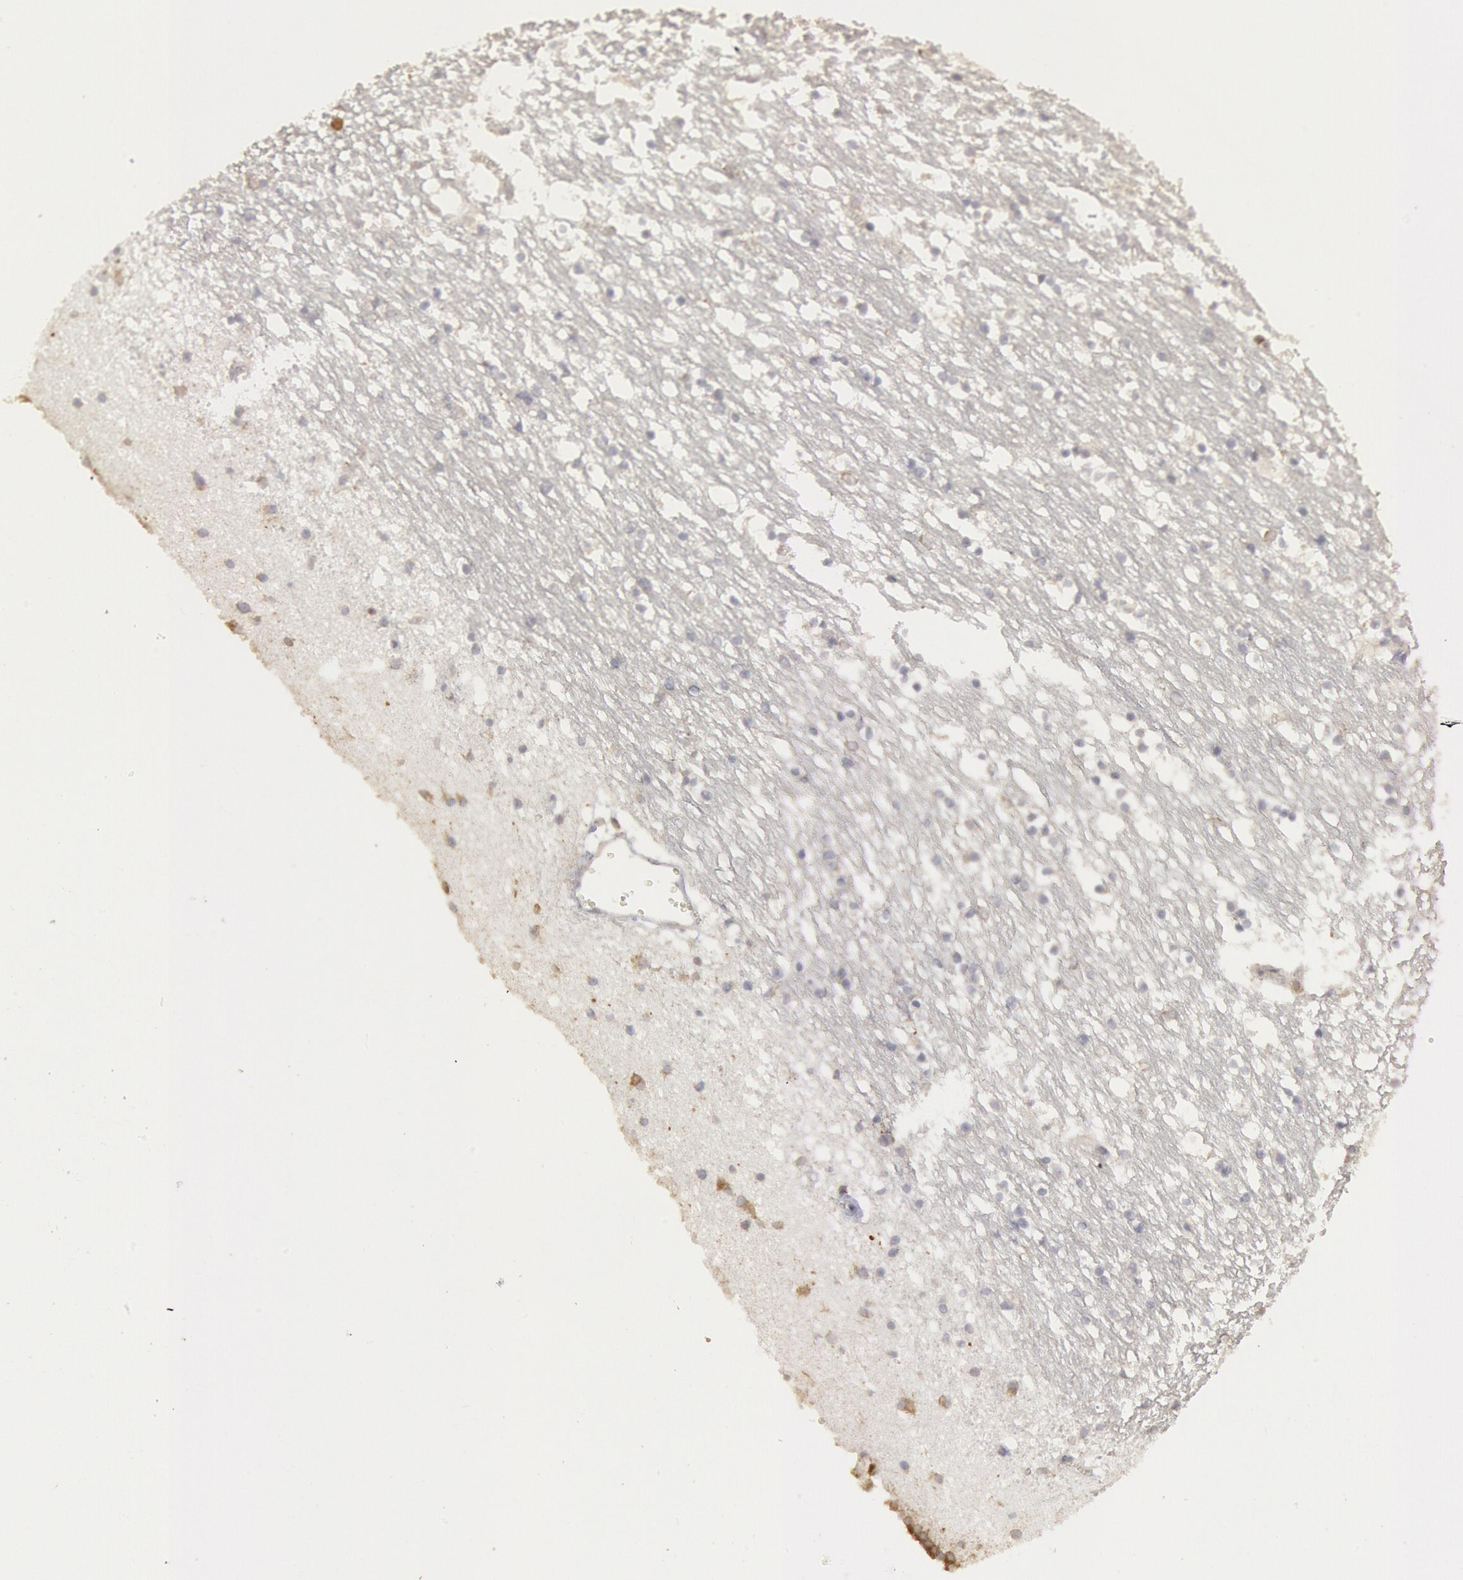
{"staining": {"intensity": "negative", "quantity": "none", "location": "none"}, "tissue": "caudate", "cell_type": "Glial cells", "image_type": "normal", "snomed": [{"axis": "morphology", "description": "Normal tissue, NOS"}, {"axis": "topography", "description": "Lateral ventricle wall"}], "caption": "Glial cells show no significant protein staining in normal caudate. (Immunohistochemistry (ihc), brightfield microscopy, high magnification).", "gene": "OSBPL8", "patient": {"sex": "male", "age": 45}}